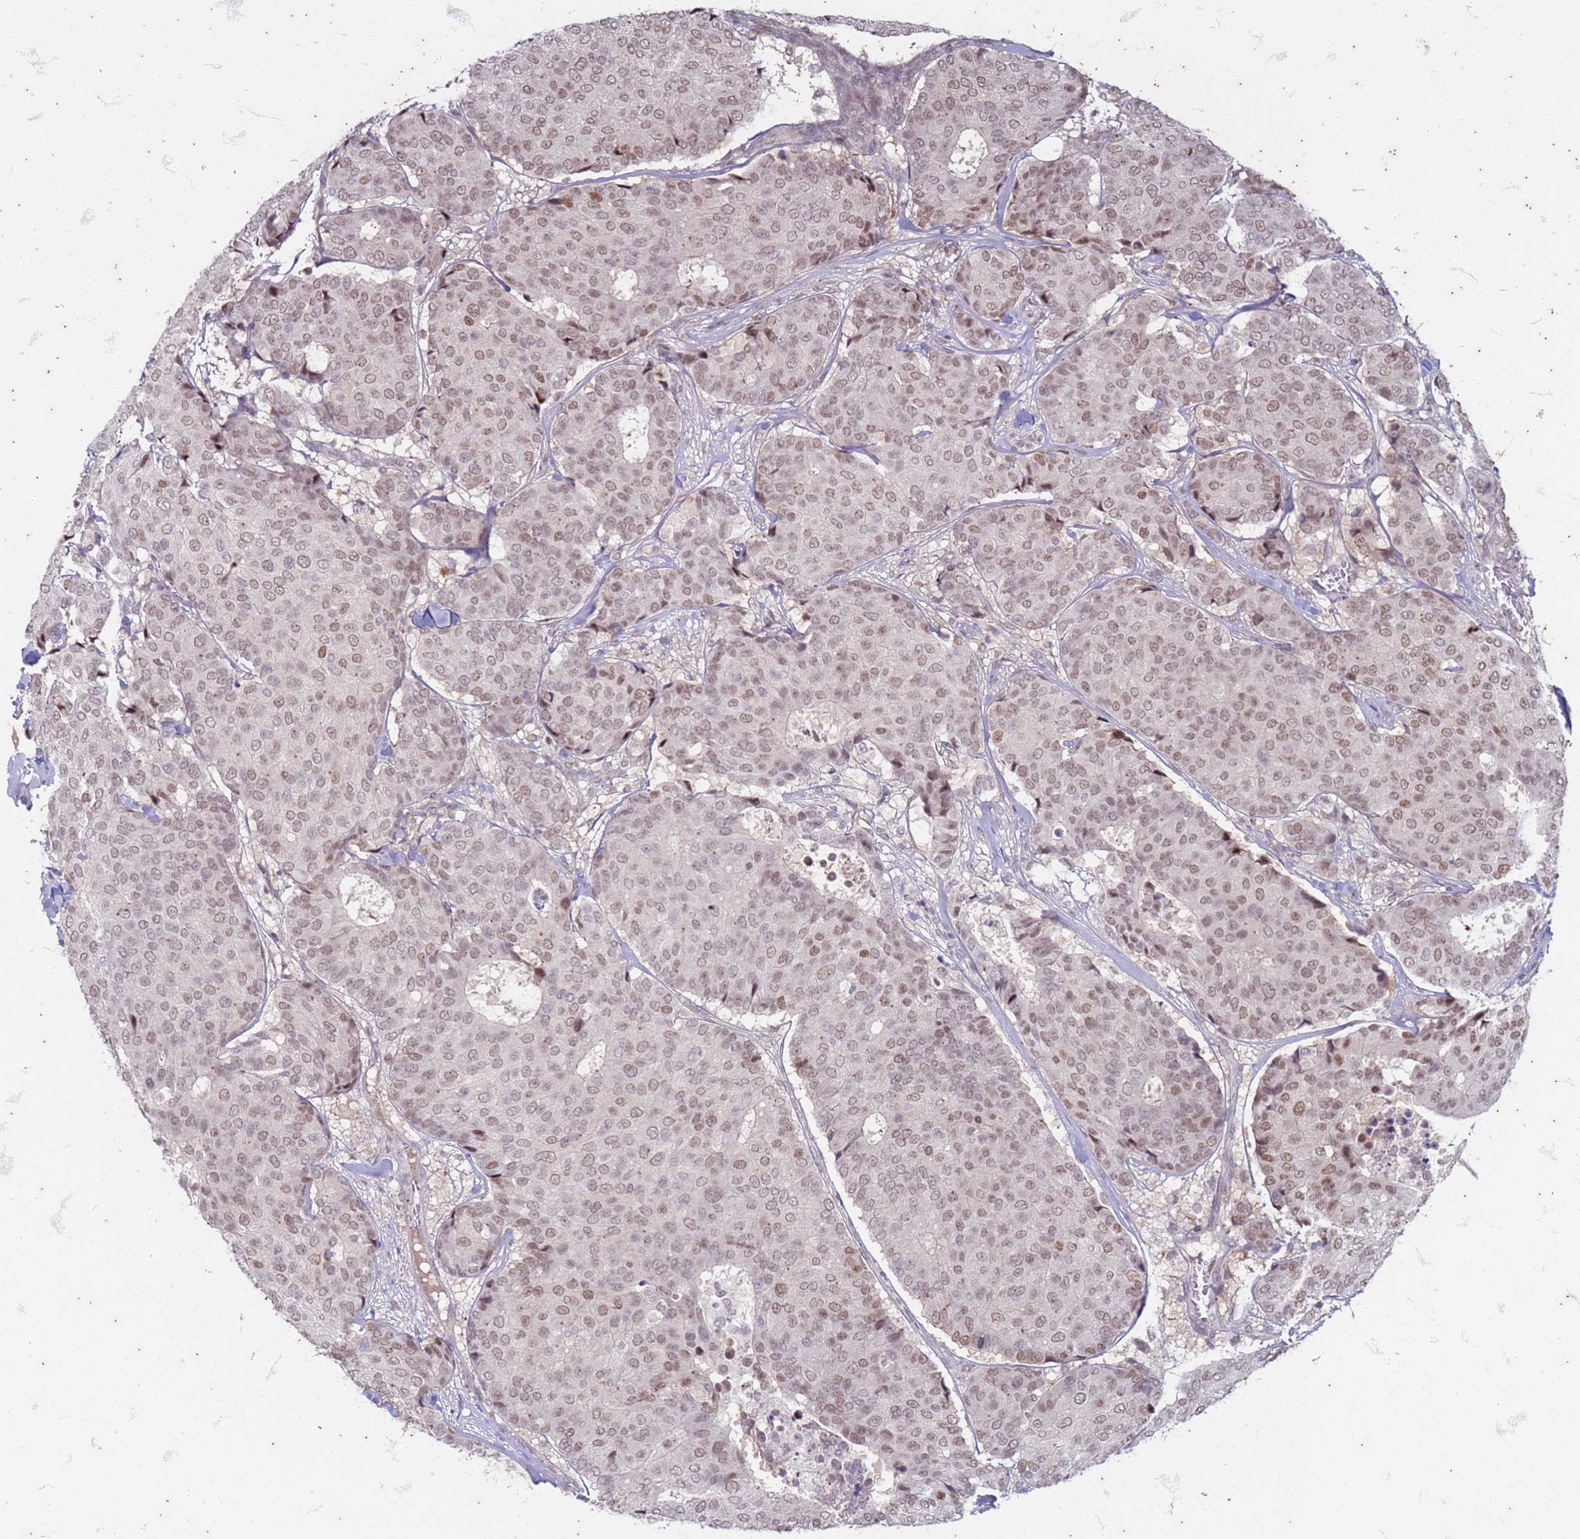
{"staining": {"intensity": "weak", "quantity": ">75%", "location": "nuclear"}, "tissue": "breast cancer", "cell_type": "Tumor cells", "image_type": "cancer", "snomed": [{"axis": "morphology", "description": "Duct carcinoma"}, {"axis": "topography", "description": "Breast"}], "caption": "Intraductal carcinoma (breast) tissue reveals weak nuclear expression in approximately >75% of tumor cells", "gene": "TRMT6", "patient": {"sex": "female", "age": 75}}